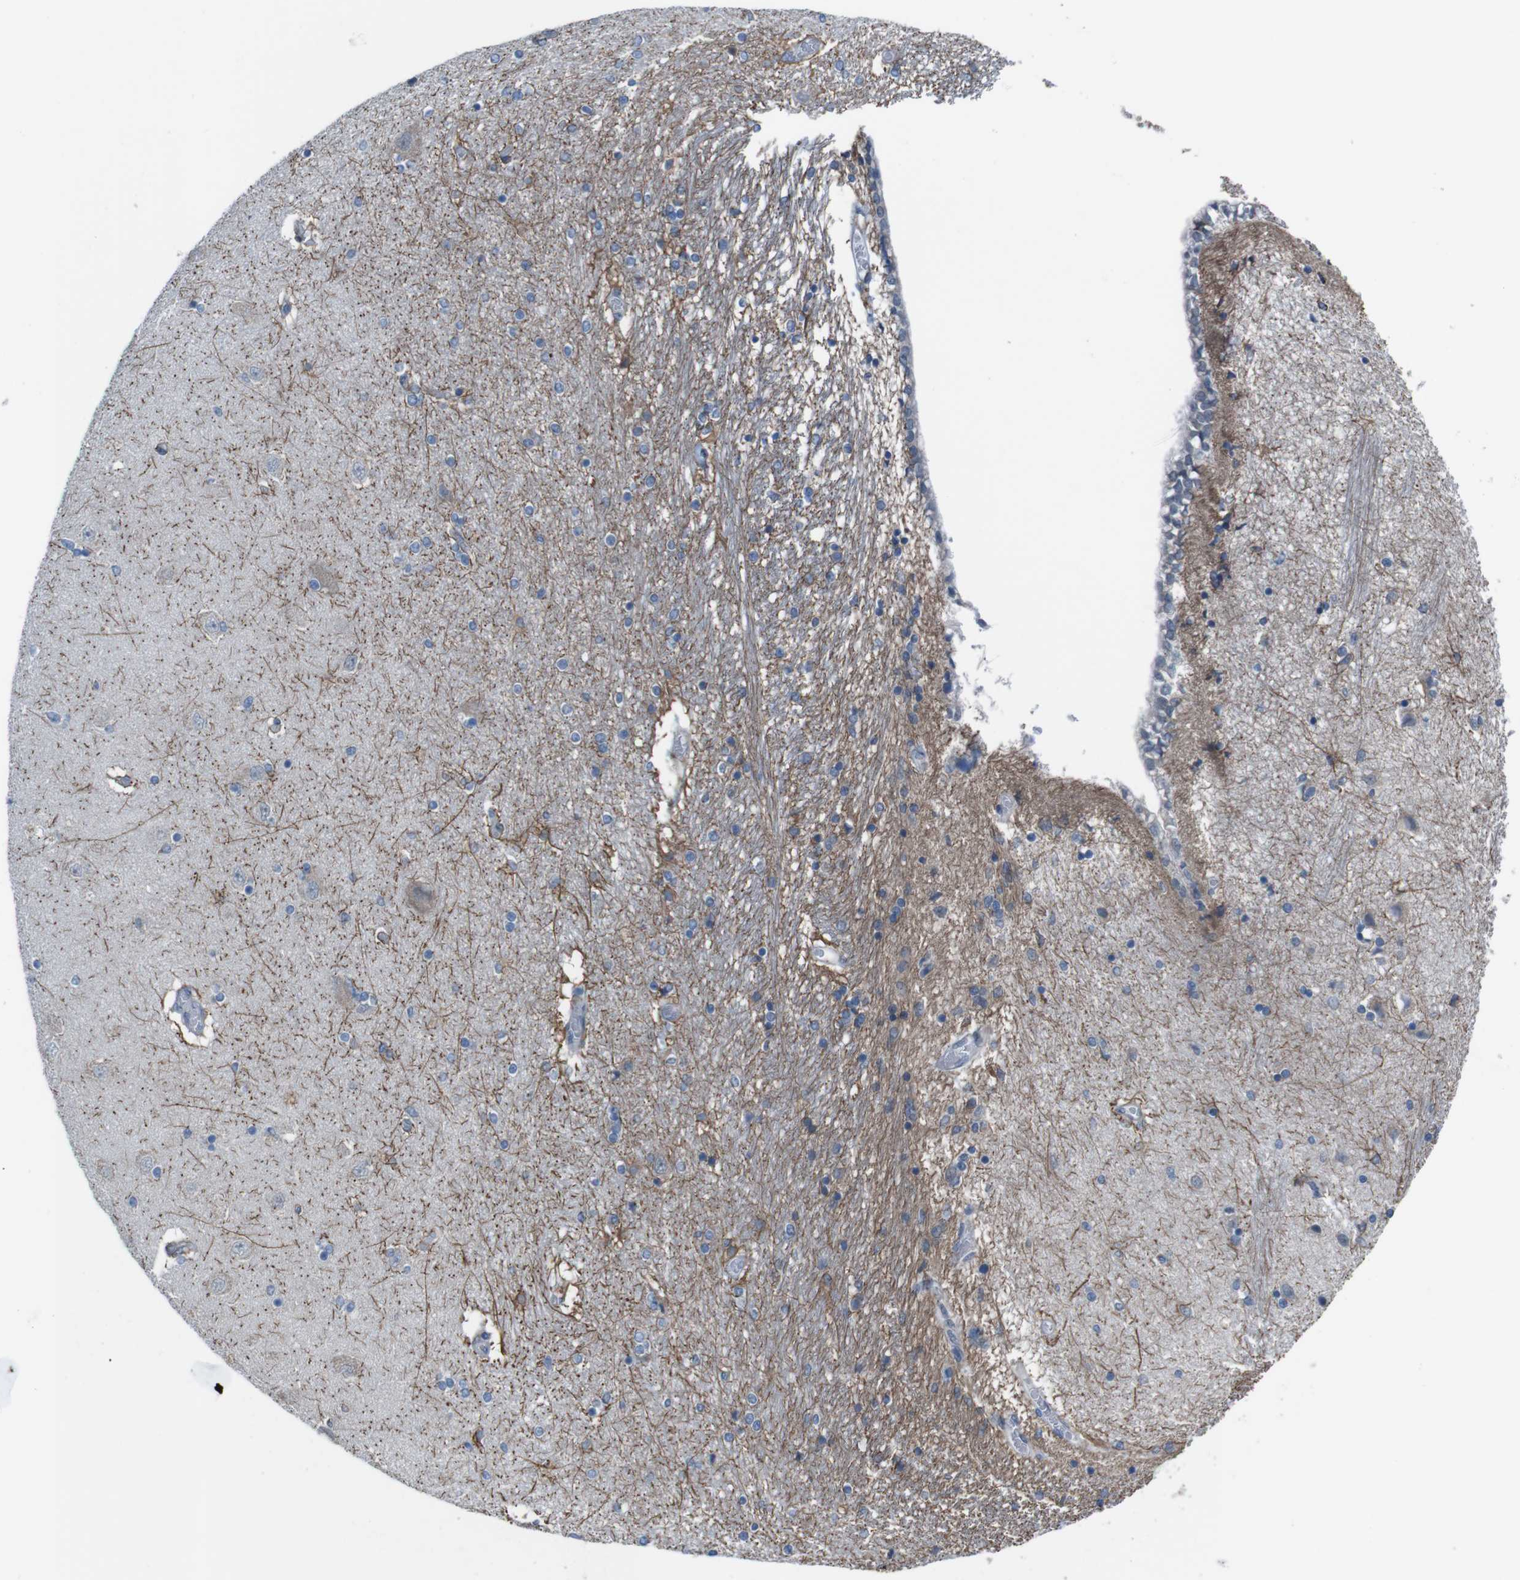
{"staining": {"intensity": "moderate", "quantity": "<25%", "location": "cytoplasmic/membranous"}, "tissue": "hippocampus", "cell_type": "Glial cells", "image_type": "normal", "snomed": [{"axis": "morphology", "description": "Normal tissue, NOS"}, {"axis": "topography", "description": "Hippocampus"}], "caption": "This histopathology image shows immunohistochemistry staining of unremarkable human hippocampus, with low moderate cytoplasmic/membranous expression in about <25% of glial cells.", "gene": "CDH22", "patient": {"sex": "female", "age": 54}}